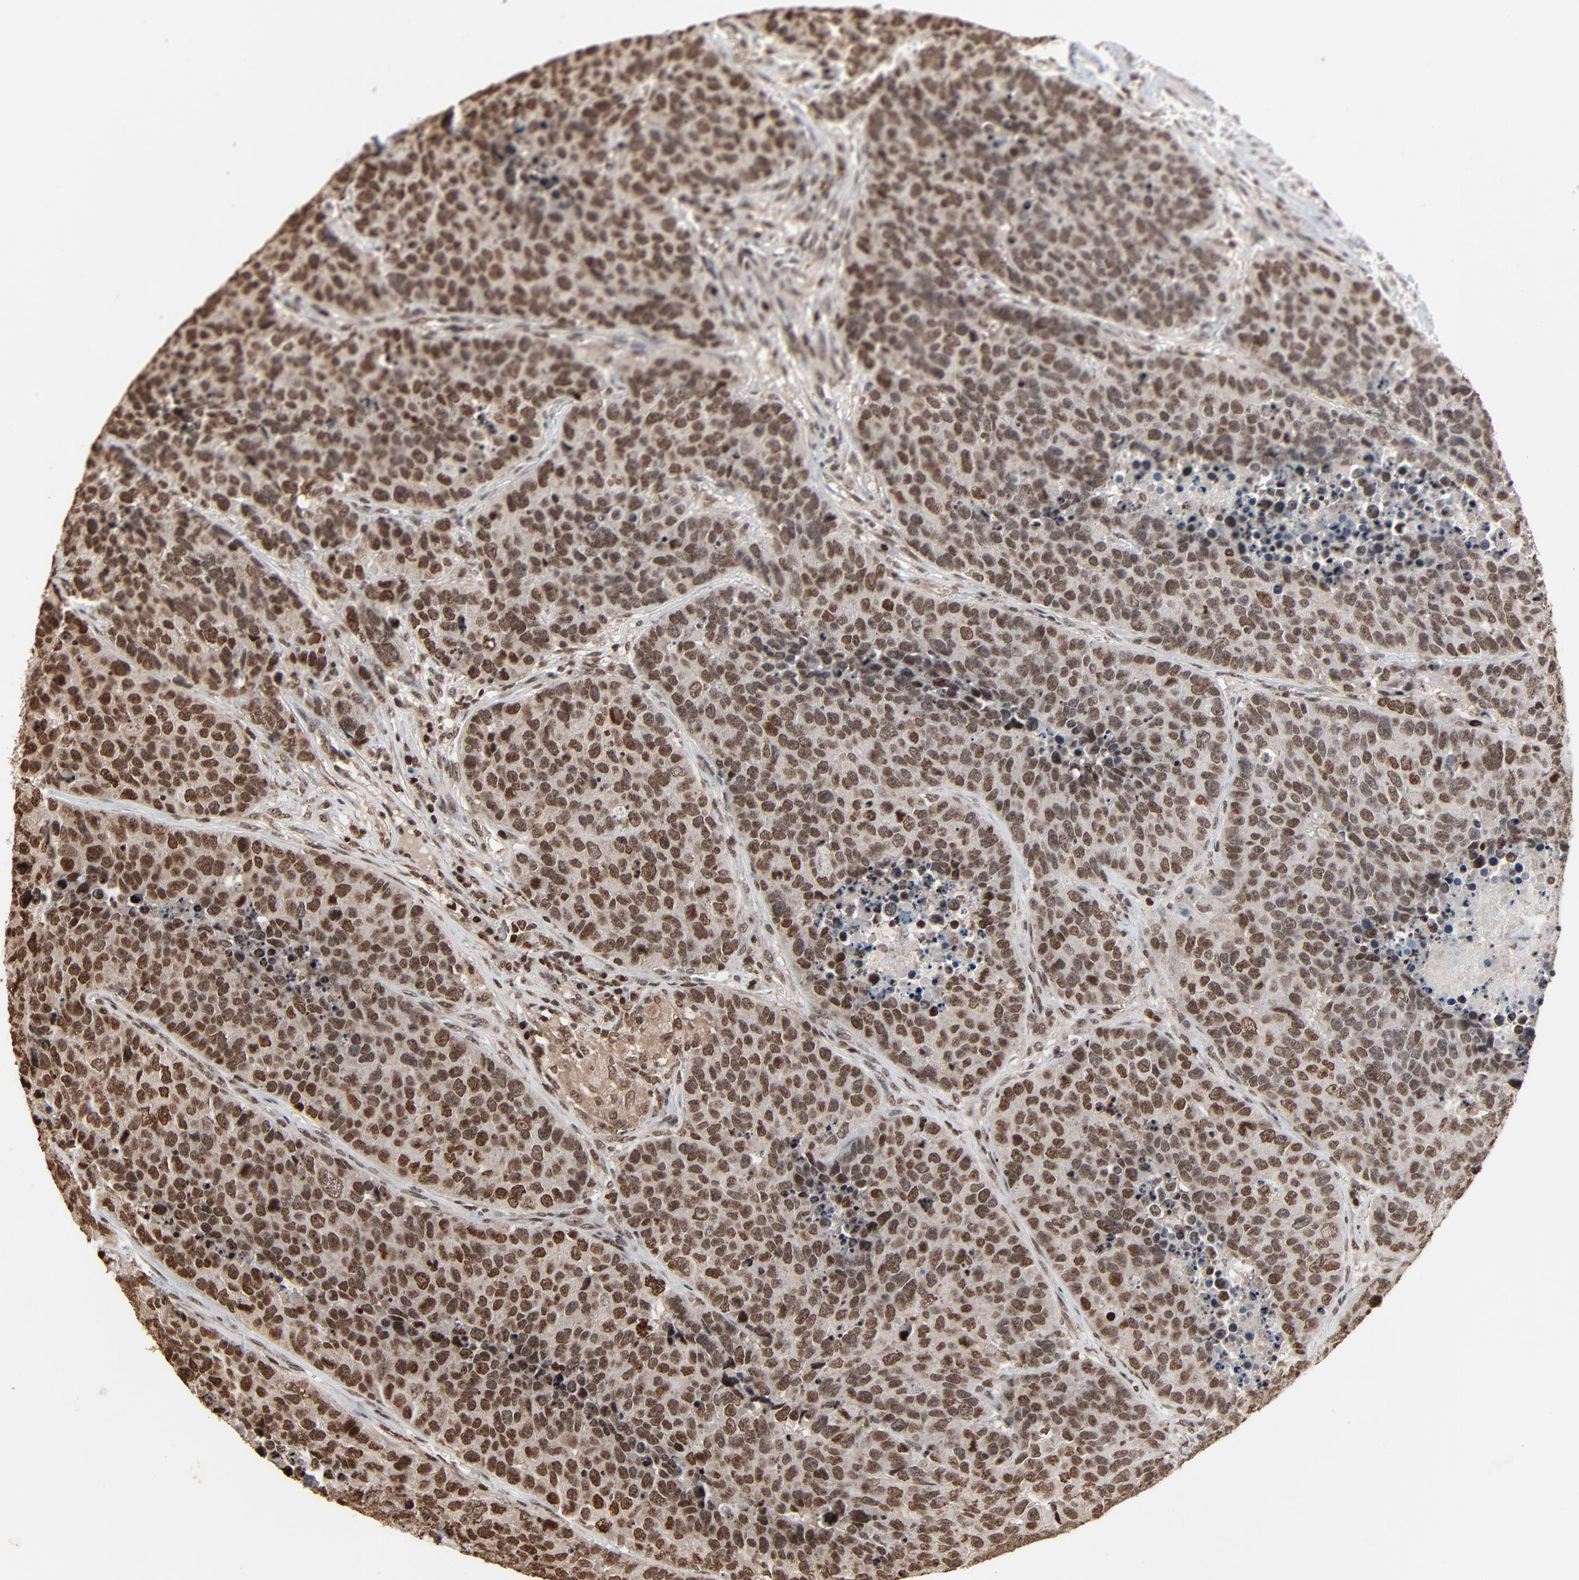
{"staining": {"intensity": "strong", "quantity": ">75%", "location": "nuclear"}, "tissue": "carcinoid", "cell_type": "Tumor cells", "image_type": "cancer", "snomed": [{"axis": "morphology", "description": "Carcinoid, malignant, NOS"}, {"axis": "topography", "description": "Lung"}], "caption": "Carcinoid stained with DAB (3,3'-diaminobenzidine) IHC reveals high levels of strong nuclear expression in about >75% of tumor cells. Ihc stains the protein in brown and the nuclei are stained blue.", "gene": "RPS6KA3", "patient": {"sex": "male", "age": 60}}